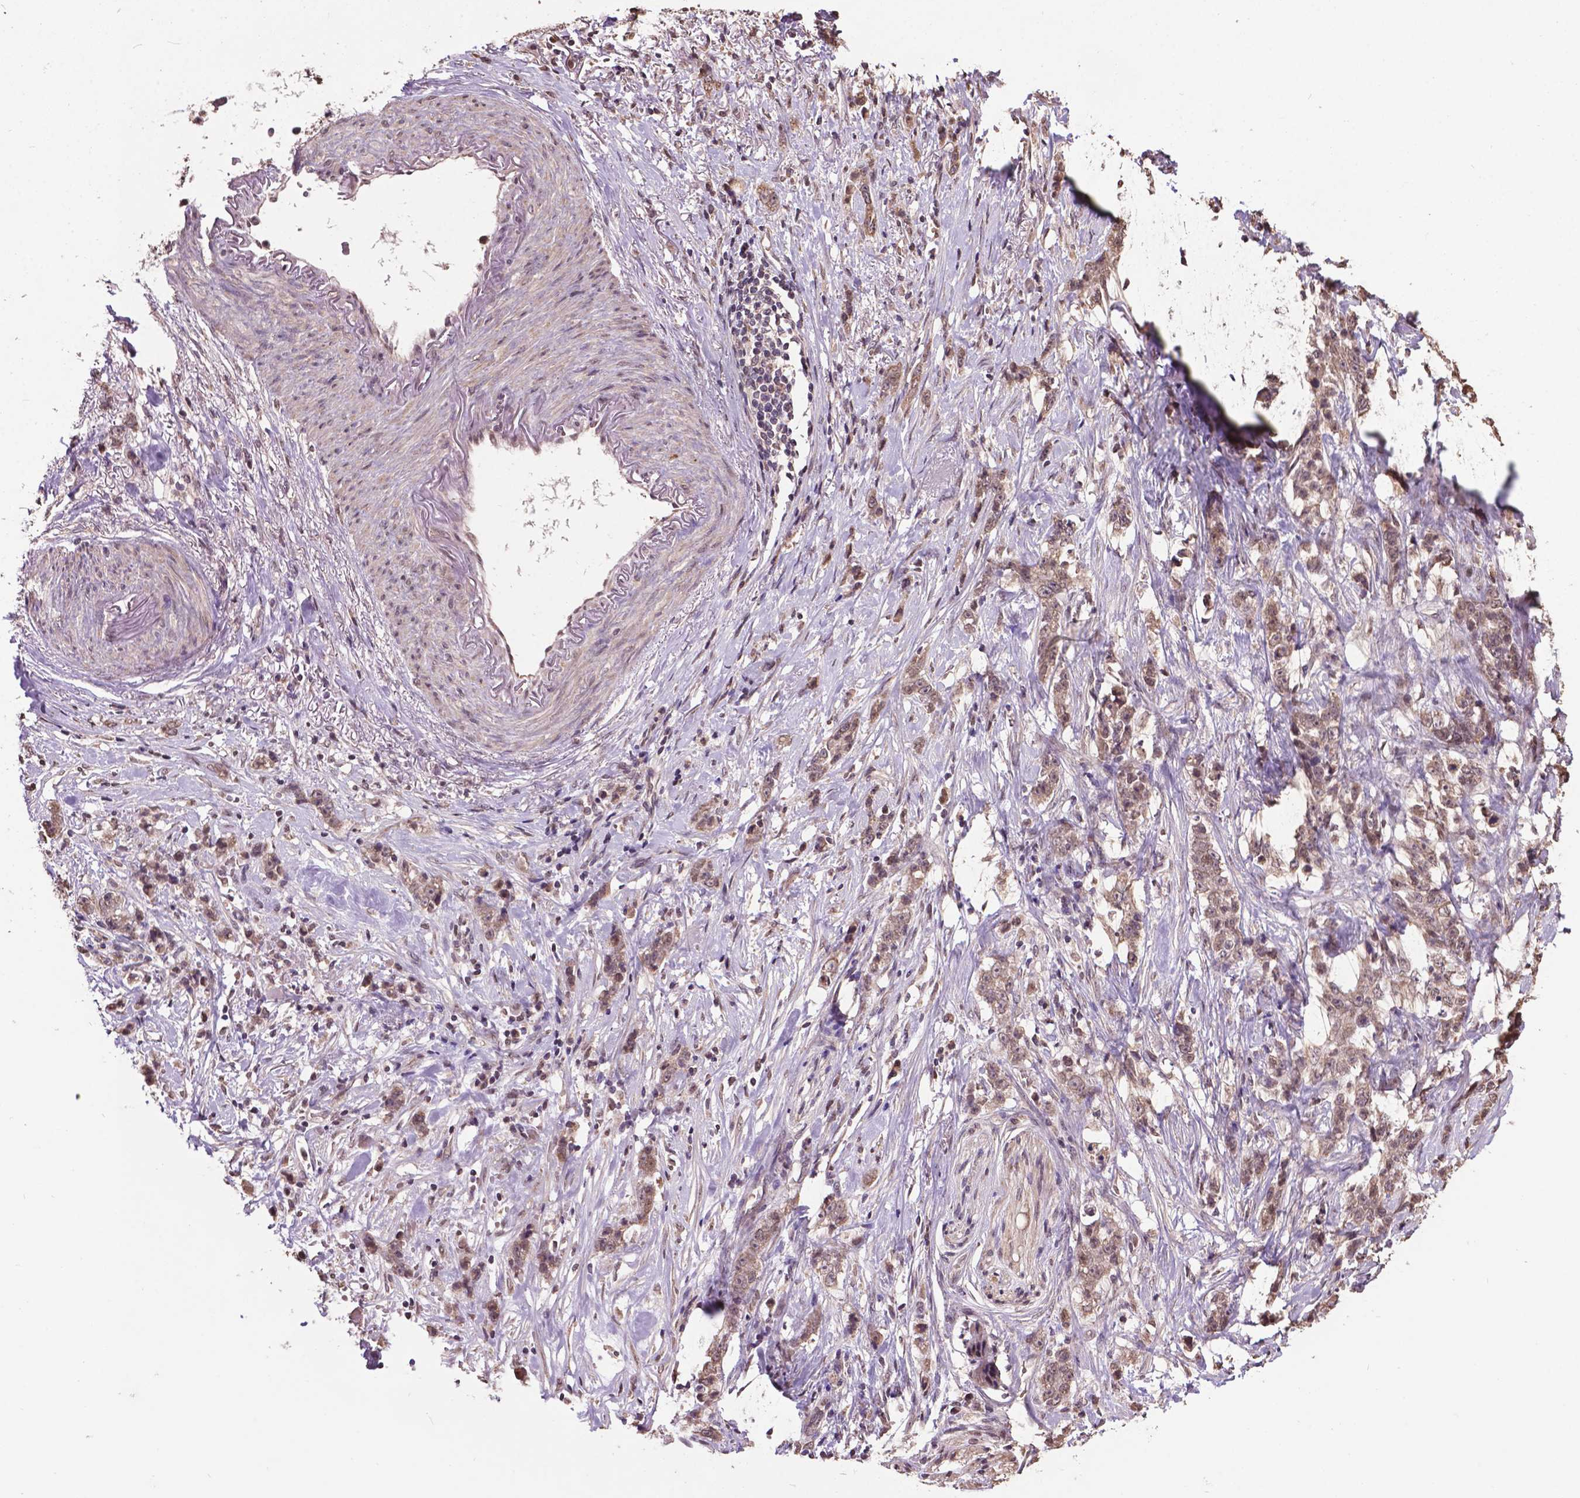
{"staining": {"intensity": "weak", "quantity": ">75%", "location": "cytoplasmic/membranous,nuclear"}, "tissue": "stomach cancer", "cell_type": "Tumor cells", "image_type": "cancer", "snomed": [{"axis": "morphology", "description": "Adenocarcinoma, NOS"}, {"axis": "topography", "description": "Stomach, lower"}], "caption": "An image showing weak cytoplasmic/membranous and nuclear staining in about >75% of tumor cells in adenocarcinoma (stomach), as visualized by brown immunohistochemical staining.", "gene": "GLRA2", "patient": {"sex": "male", "age": 88}}